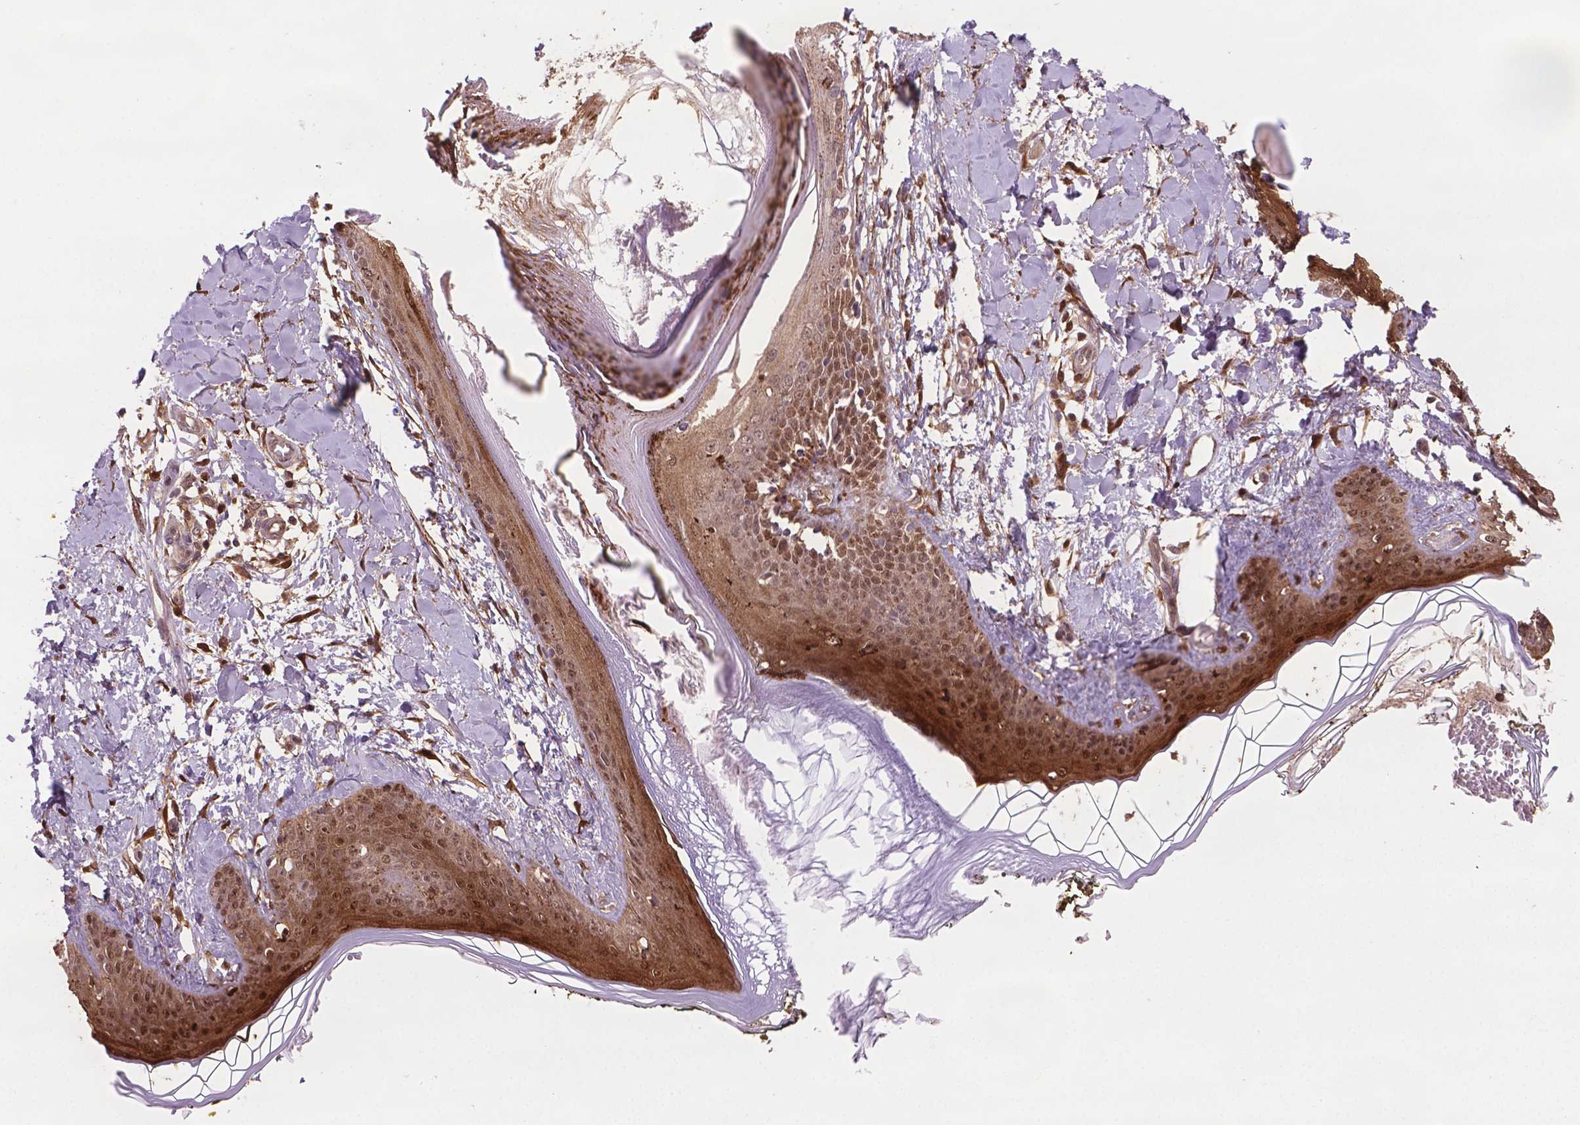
{"staining": {"intensity": "moderate", "quantity": ">75%", "location": "cytoplasmic/membranous,nuclear"}, "tissue": "skin", "cell_type": "Fibroblasts", "image_type": "normal", "snomed": [{"axis": "morphology", "description": "Normal tissue, NOS"}, {"axis": "topography", "description": "Skin"}], "caption": "Fibroblasts show moderate cytoplasmic/membranous,nuclear expression in approximately >75% of cells in unremarkable skin. (DAB (3,3'-diaminobenzidine) = brown stain, brightfield microscopy at high magnification).", "gene": "PLIN3", "patient": {"sex": "female", "age": 34}}